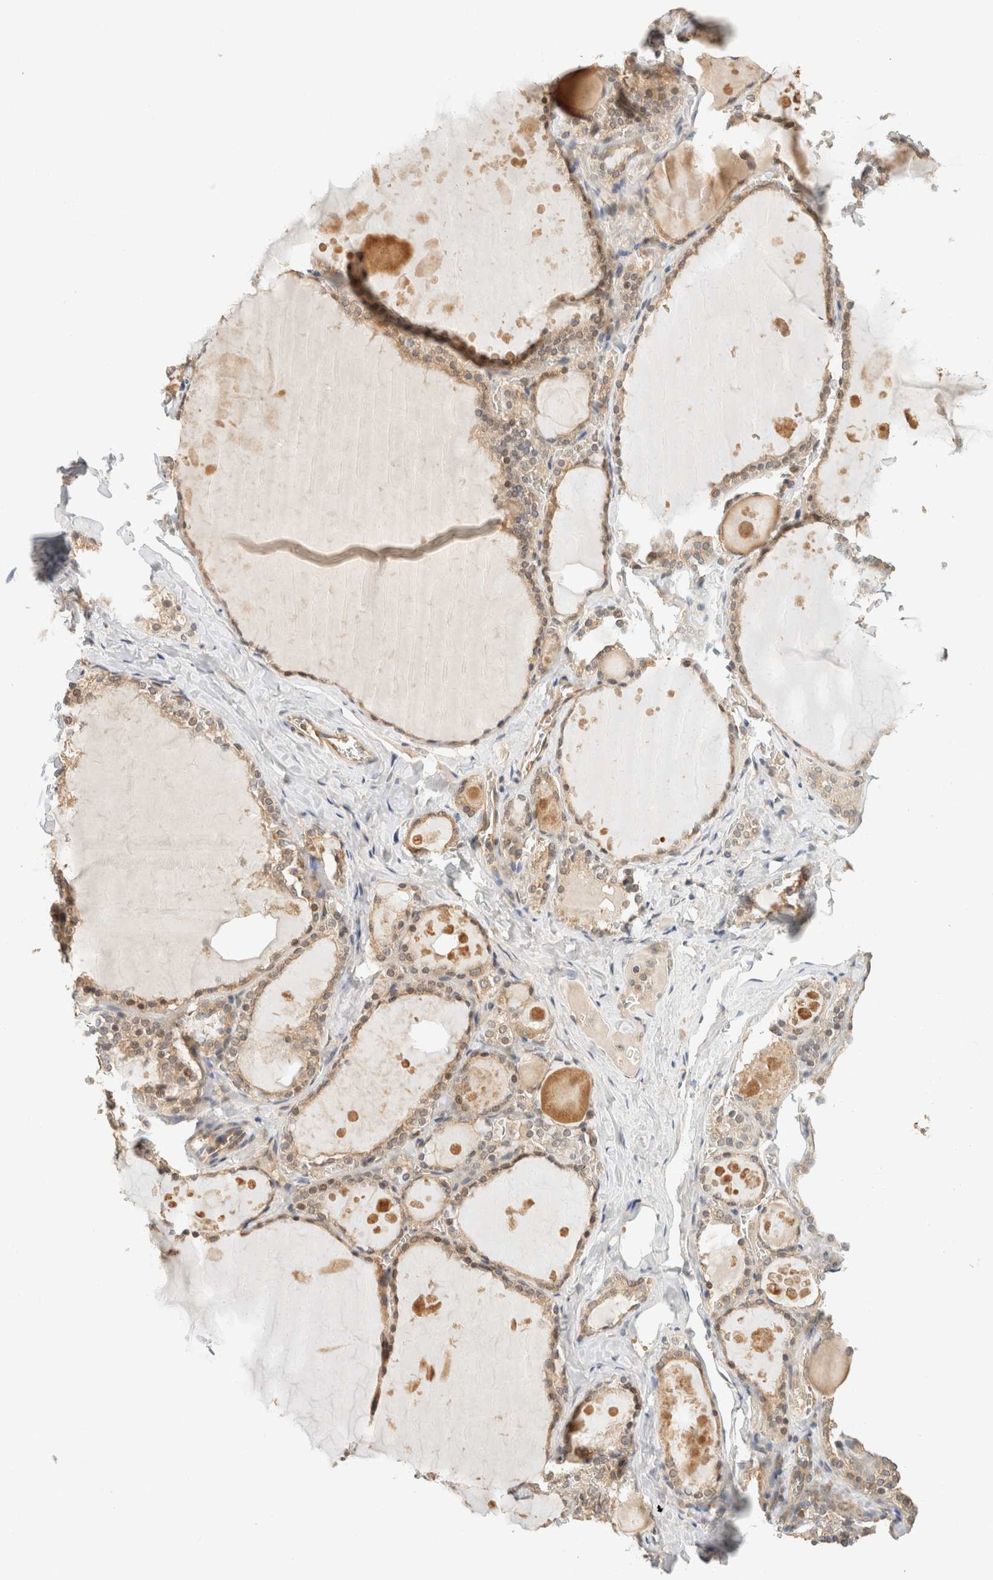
{"staining": {"intensity": "moderate", "quantity": ">75%", "location": "cytoplasmic/membranous"}, "tissue": "thyroid gland", "cell_type": "Glandular cells", "image_type": "normal", "snomed": [{"axis": "morphology", "description": "Normal tissue, NOS"}, {"axis": "topography", "description": "Thyroid gland"}], "caption": "About >75% of glandular cells in benign human thyroid gland exhibit moderate cytoplasmic/membranous protein expression as visualized by brown immunohistochemical staining.", "gene": "TACC1", "patient": {"sex": "male", "age": 56}}